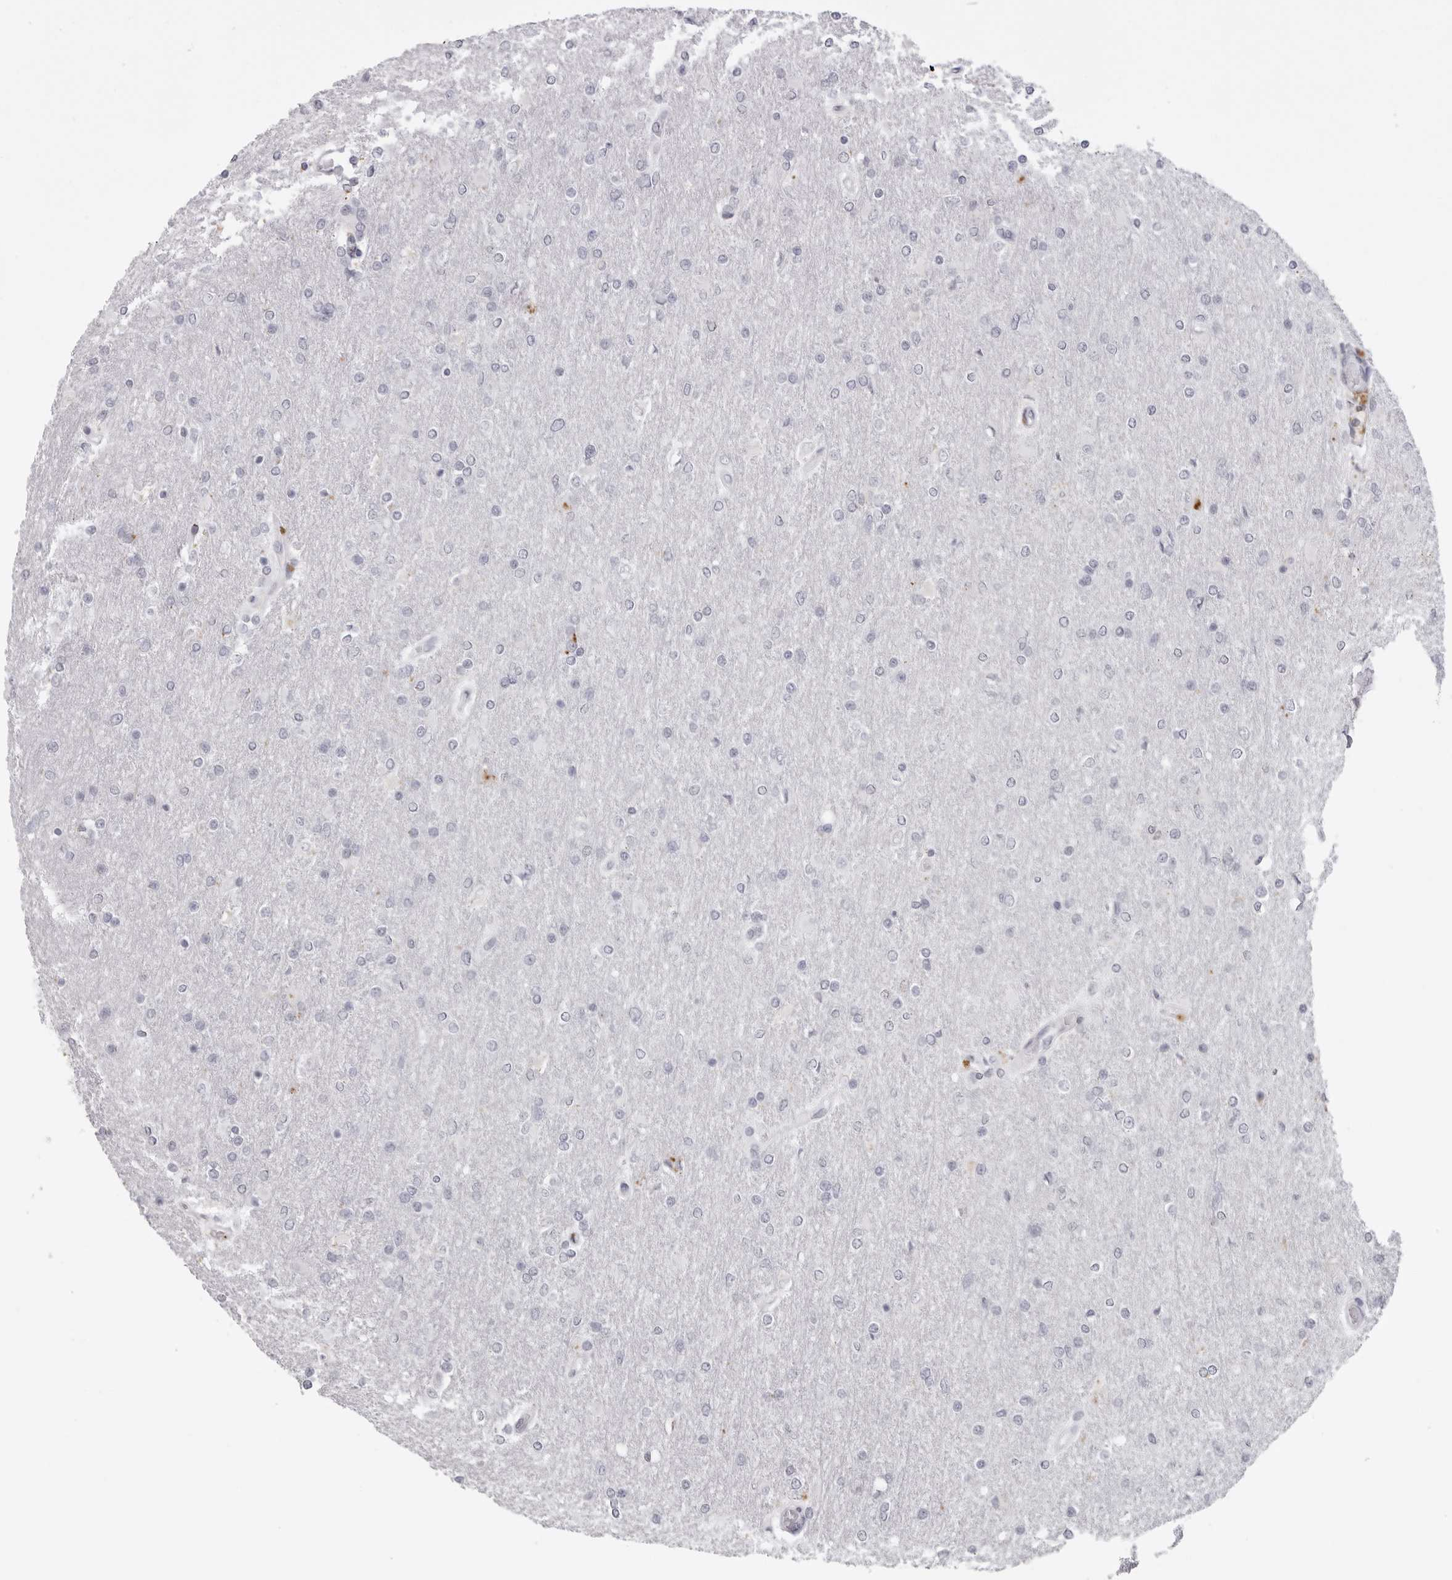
{"staining": {"intensity": "negative", "quantity": "none", "location": "none"}, "tissue": "glioma", "cell_type": "Tumor cells", "image_type": "cancer", "snomed": [{"axis": "morphology", "description": "Glioma, malignant, High grade"}, {"axis": "topography", "description": "Cerebral cortex"}], "caption": "Human glioma stained for a protein using immunohistochemistry (IHC) reveals no staining in tumor cells.", "gene": "IL25", "patient": {"sex": "female", "age": 36}}